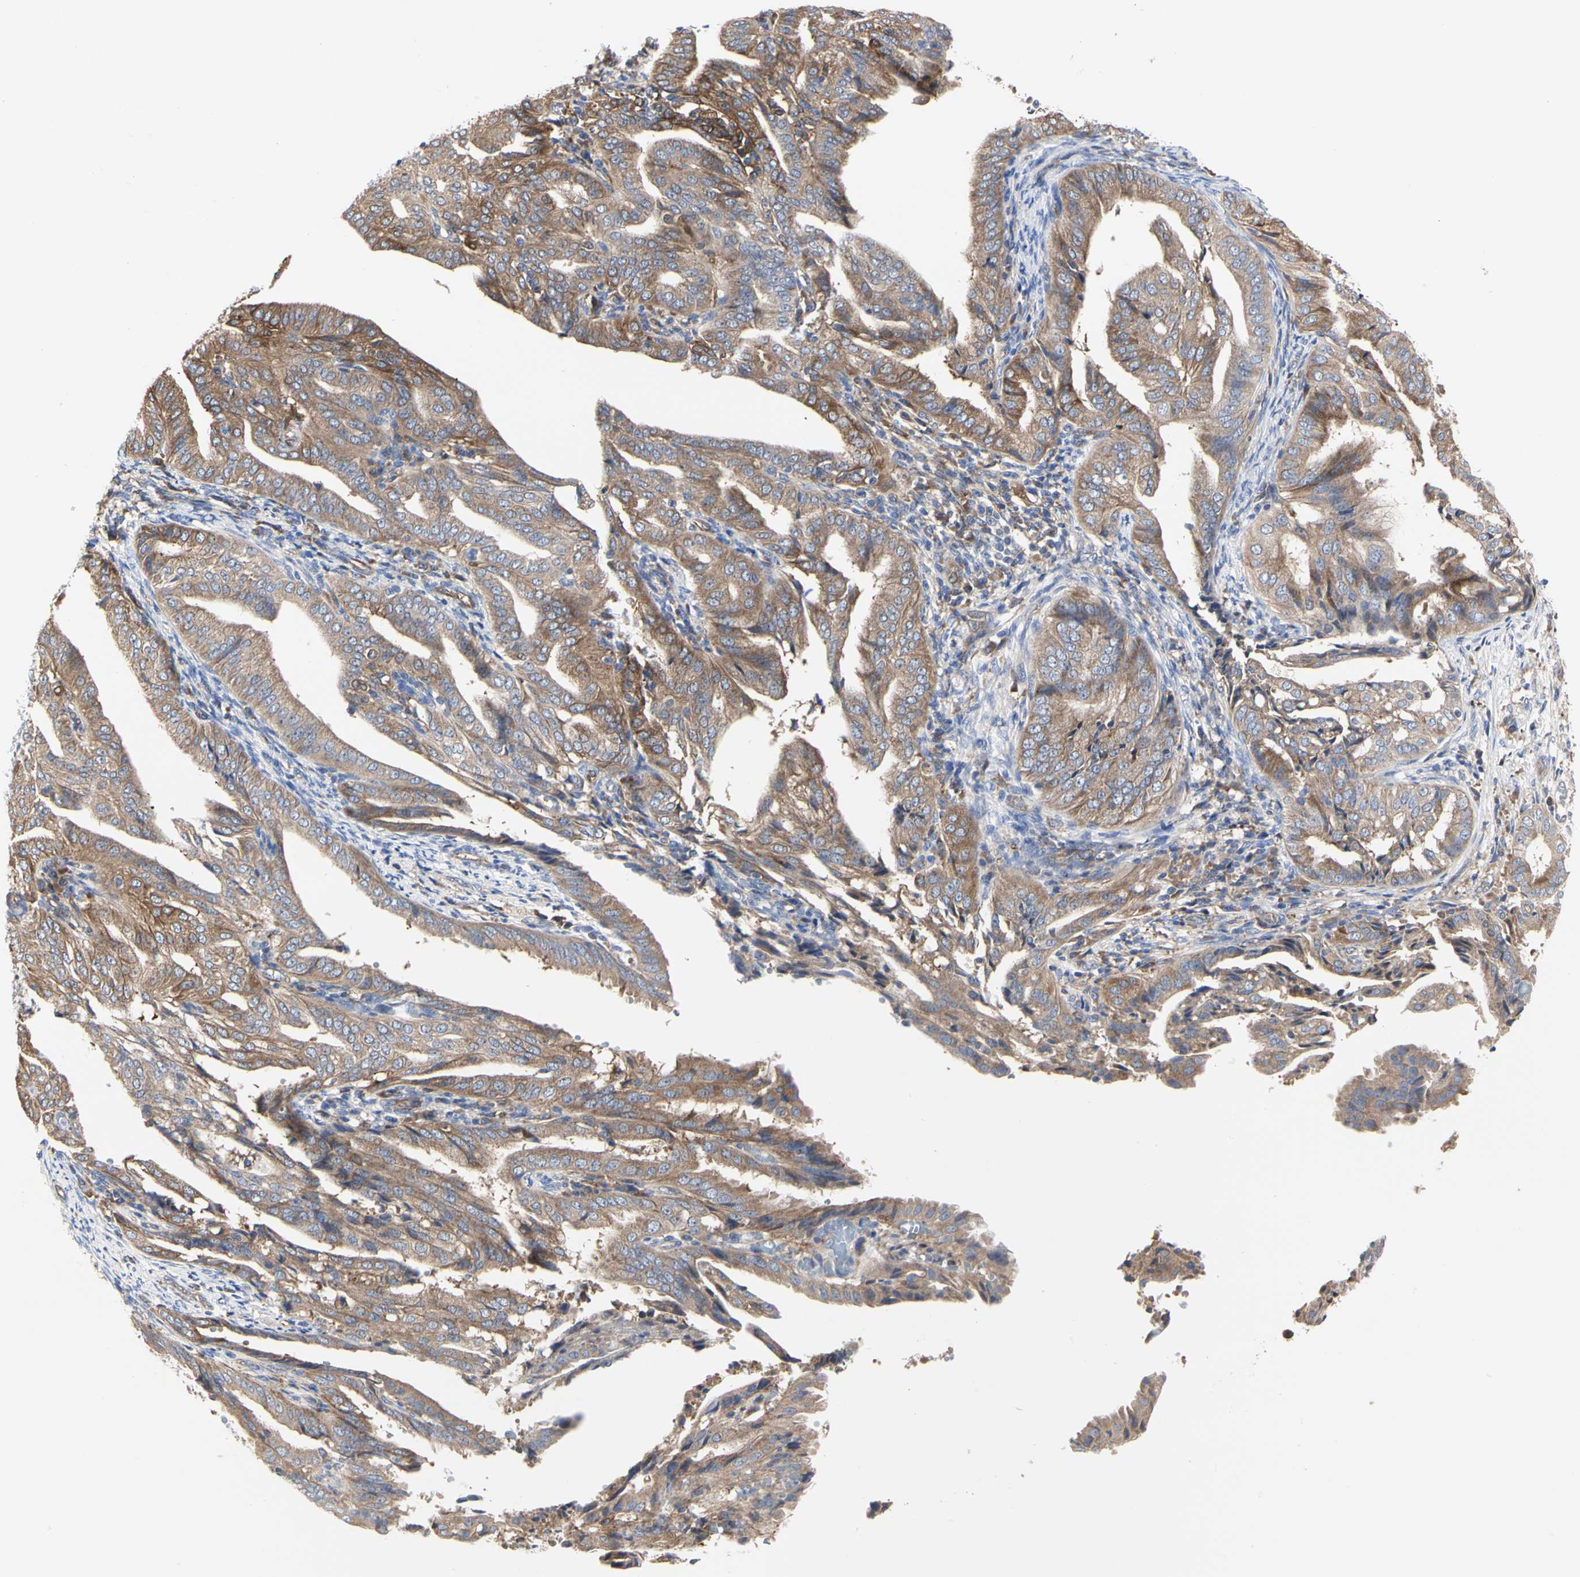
{"staining": {"intensity": "weak", "quantity": ">75%", "location": "cytoplasmic/membranous"}, "tissue": "endometrial cancer", "cell_type": "Tumor cells", "image_type": "cancer", "snomed": [{"axis": "morphology", "description": "Adenocarcinoma, NOS"}, {"axis": "topography", "description": "Endometrium"}], "caption": "This photomicrograph exhibits immunohistochemistry staining of human endometrial cancer, with low weak cytoplasmic/membranous expression in about >75% of tumor cells.", "gene": "C3orf52", "patient": {"sex": "female", "age": 58}}